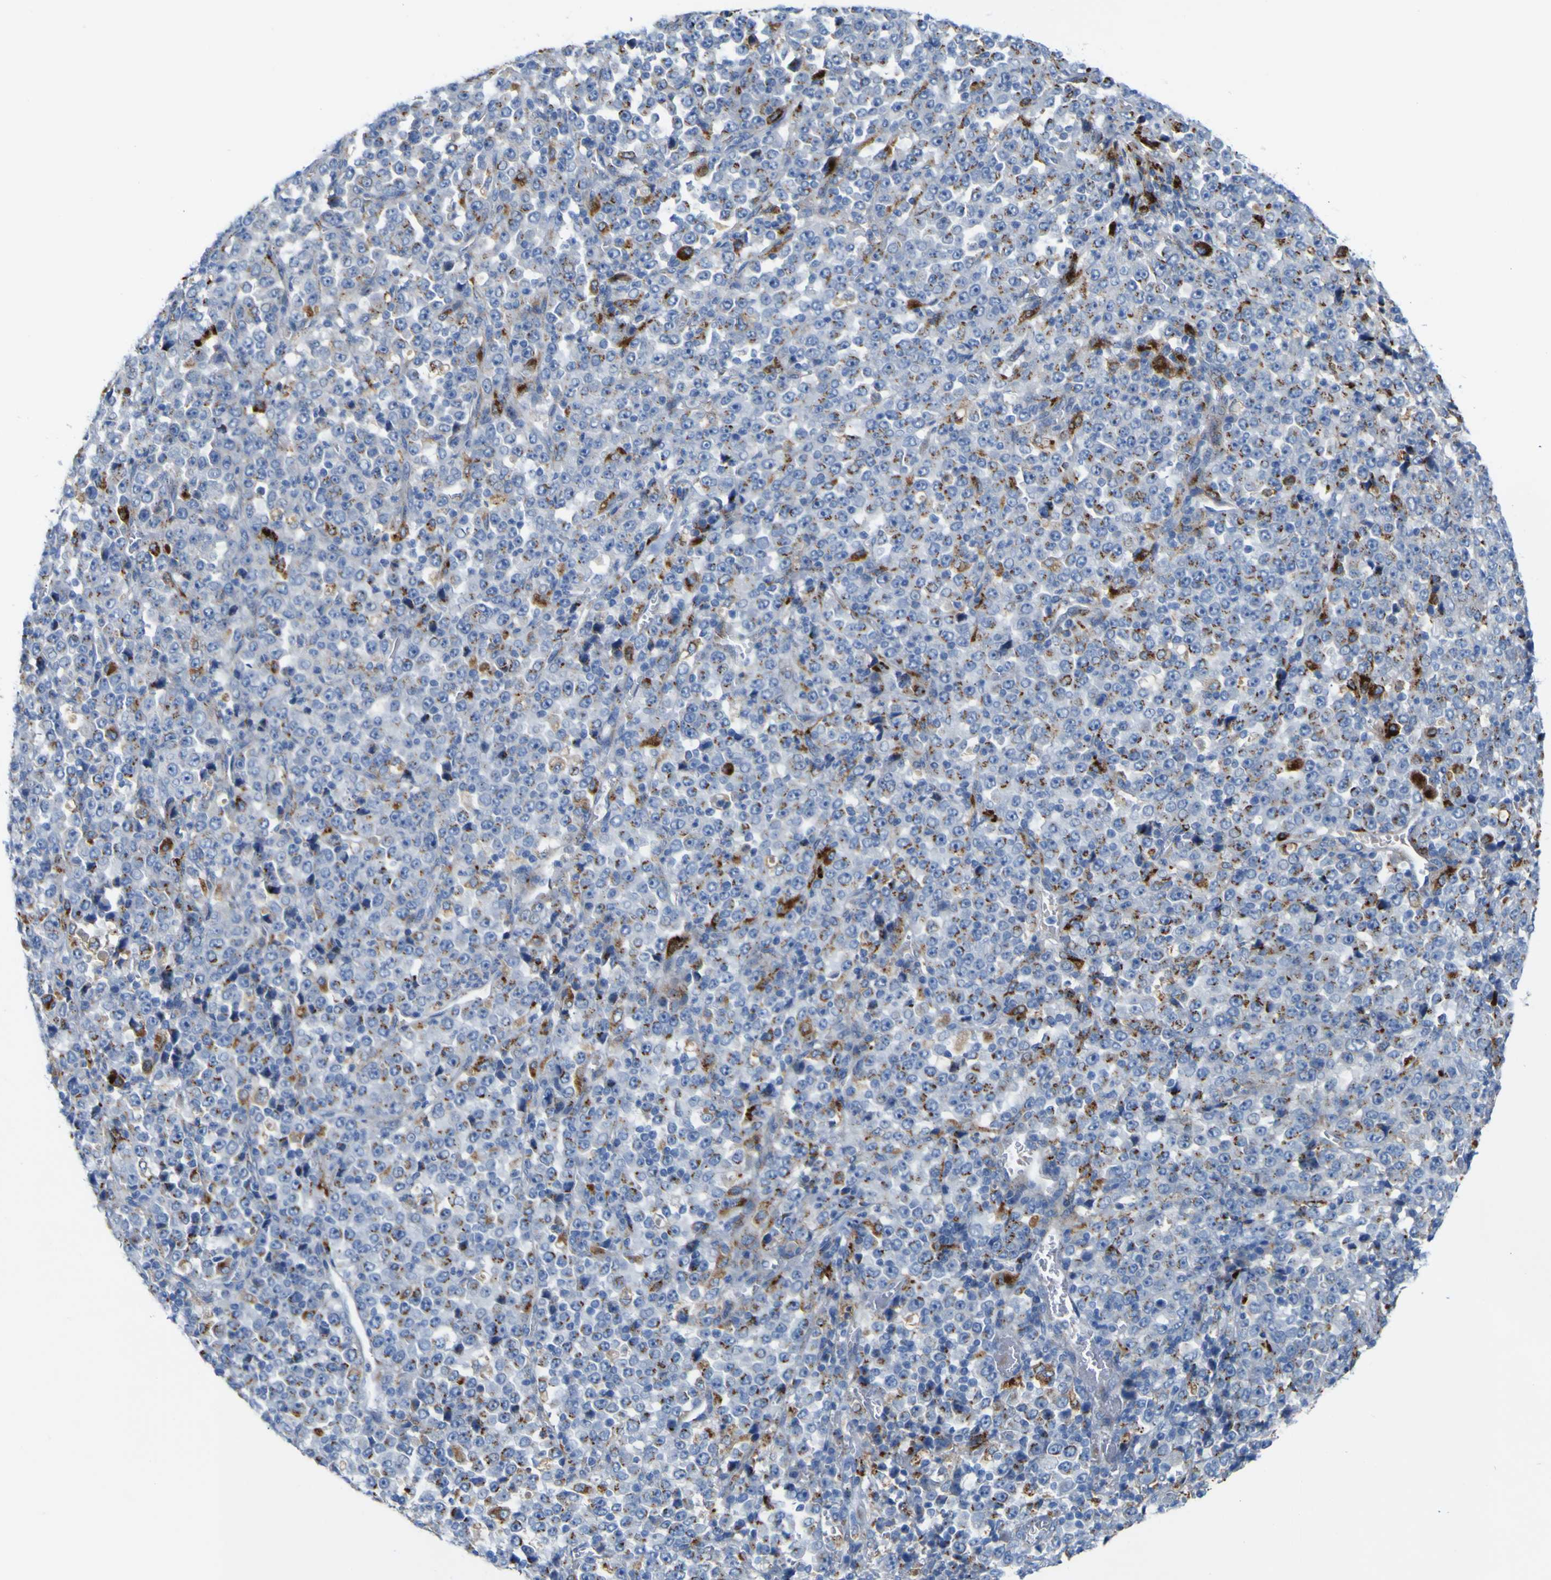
{"staining": {"intensity": "moderate", "quantity": "25%-75%", "location": "cytoplasmic/membranous"}, "tissue": "stomach cancer", "cell_type": "Tumor cells", "image_type": "cancer", "snomed": [{"axis": "morphology", "description": "Normal tissue, NOS"}, {"axis": "morphology", "description": "Adenocarcinoma, NOS"}, {"axis": "topography", "description": "Stomach, upper"}, {"axis": "topography", "description": "Stomach"}], "caption": "Immunohistochemistry (IHC) micrograph of stomach adenocarcinoma stained for a protein (brown), which displays medium levels of moderate cytoplasmic/membranous expression in about 25%-75% of tumor cells.", "gene": "PTPRF", "patient": {"sex": "male", "age": 59}}